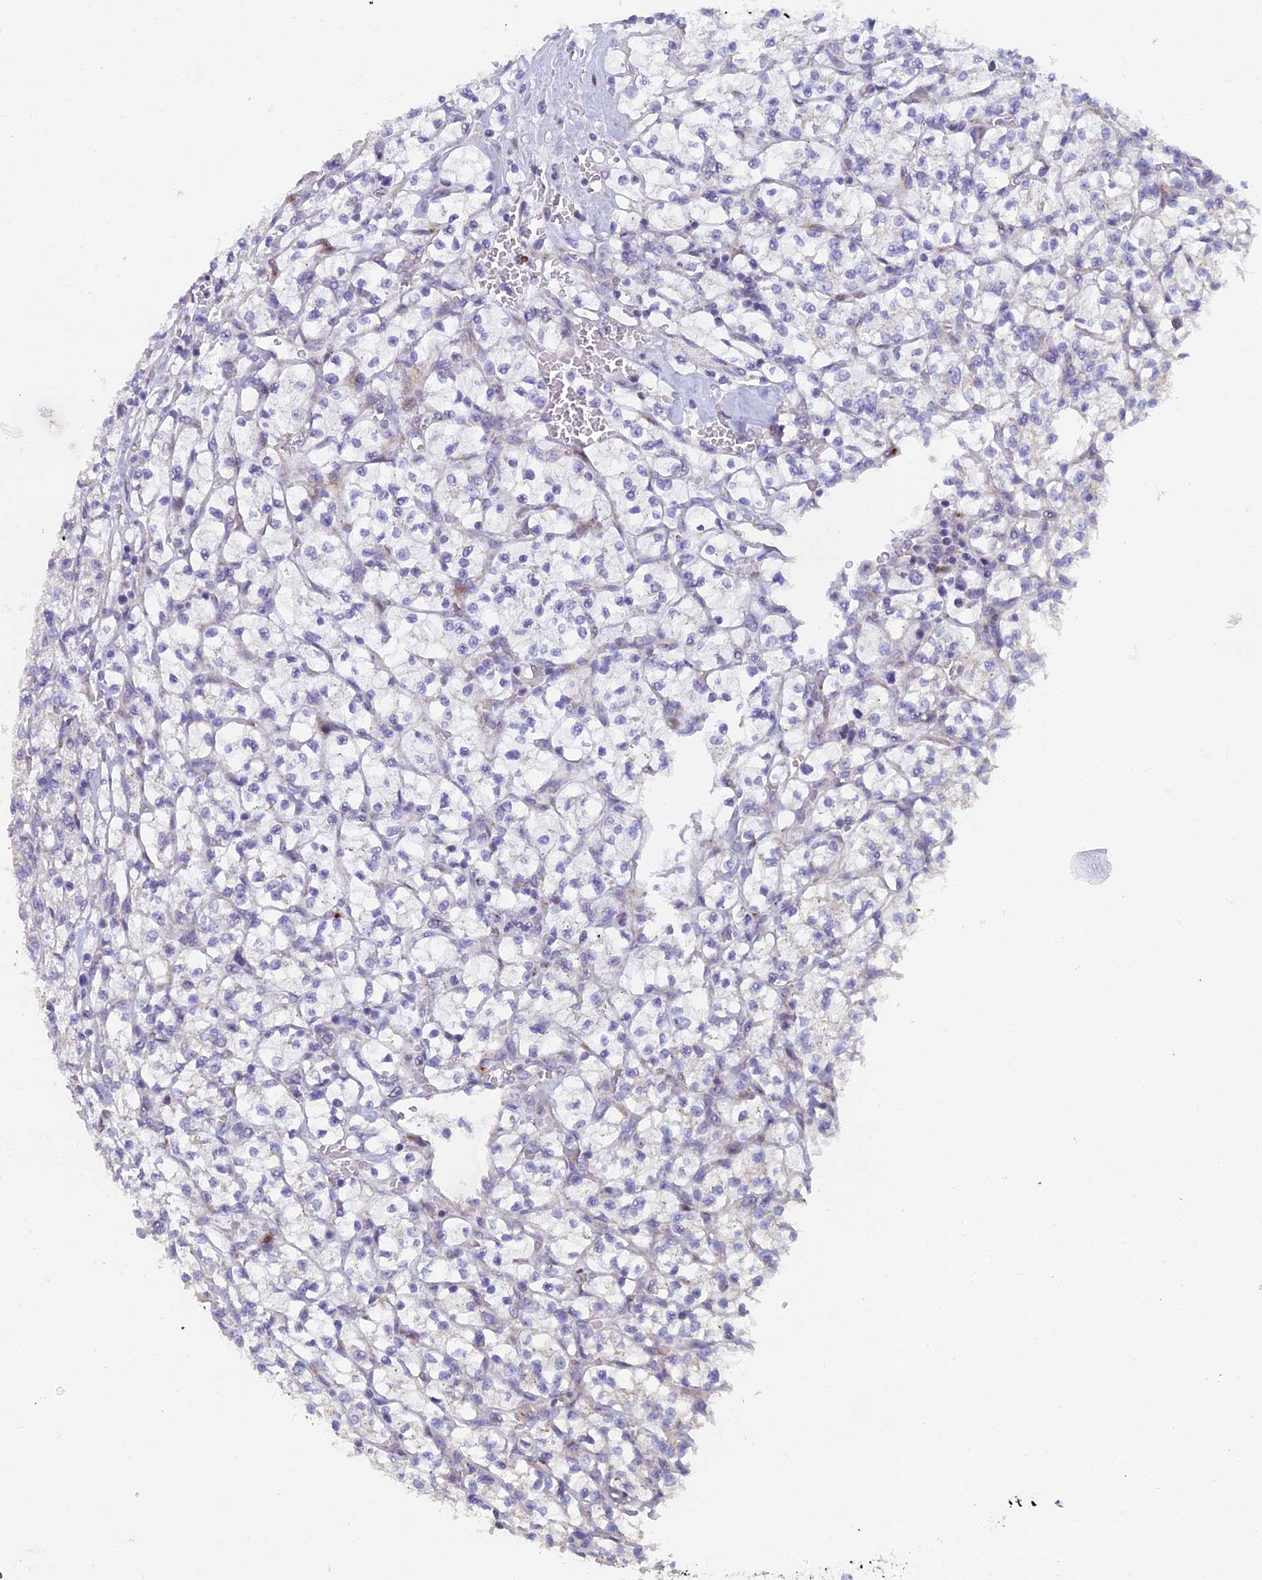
{"staining": {"intensity": "negative", "quantity": "none", "location": "none"}, "tissue": "renal cancer", "cell_type": "Tumor cells", "image_type": "cancer", "snomed": [{"axis": "morphology", "description": "Adenocarcinoma, NOS"}, {"axis": "topography", "description": "Kidney"}], "caption": "Renal adenocarcinoma was stained to show a protein in brown. There is no significant staining in tumor cells. Brightfield microscopy of IHC stained with DAB (3,3'-diaminobenzidine) (brown) and hematoxylin (blue), captured at high magnification.", "gene": "B9D2", "patient": {"sex": "female", "age": 64}}